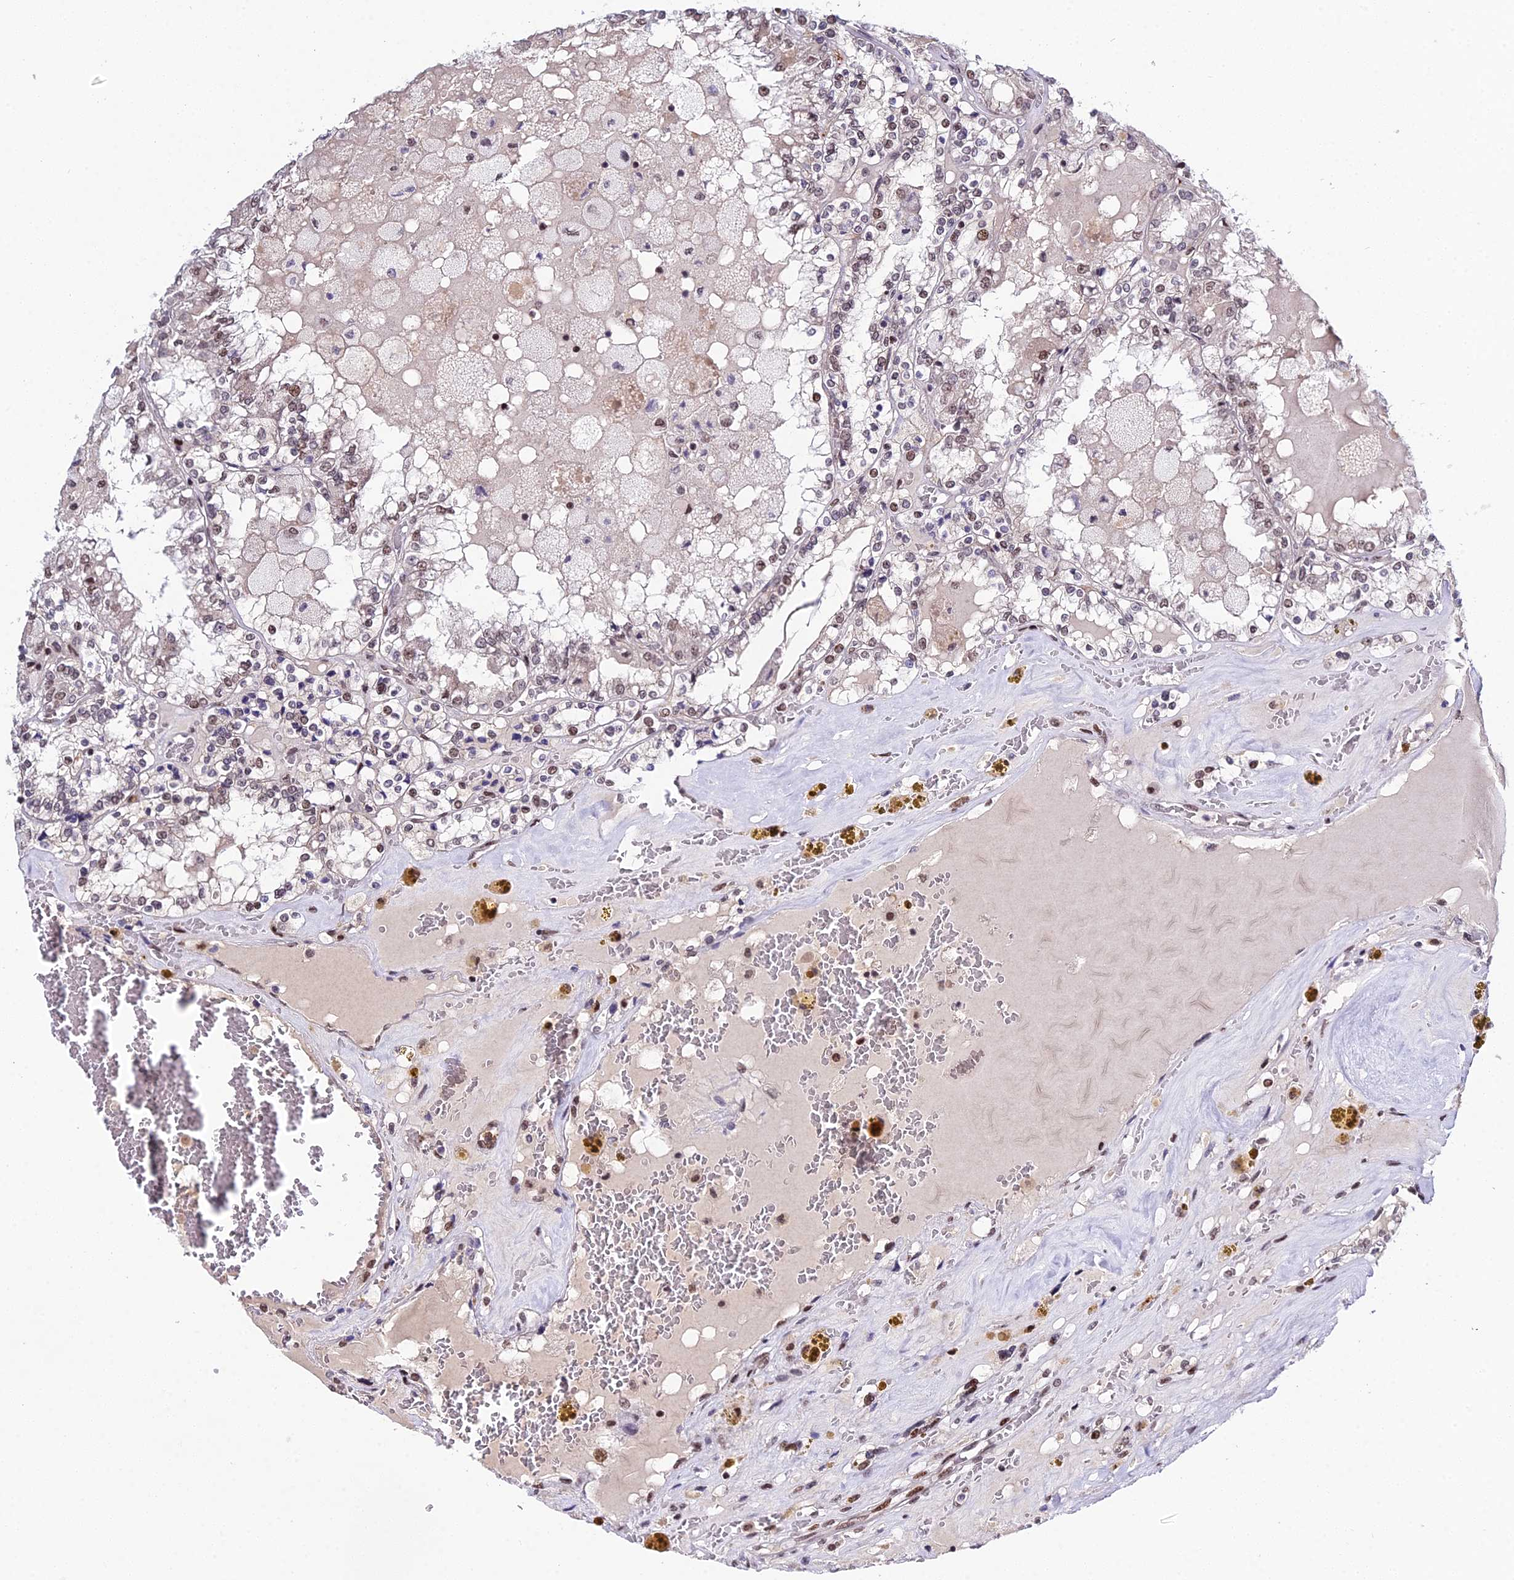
{"staining": {"intensity": "negative", "quantity": "none", "location": "none"}, "tissue": "renal cancer", "cell_type": "Tumor cells", "image_type": "cancer", "snomed": [{"axis": "morphology", "description": "Adenocarcinoma, NOS"}, {"axis": "topography", "description": "Kidney"}], "caption": "DAB immunohistochemical staining of renal adenocarcinoma reveals no significant expression in tumor cells.", "gene": "SYT15", "patient": {"sex": "female", "age": 56}}